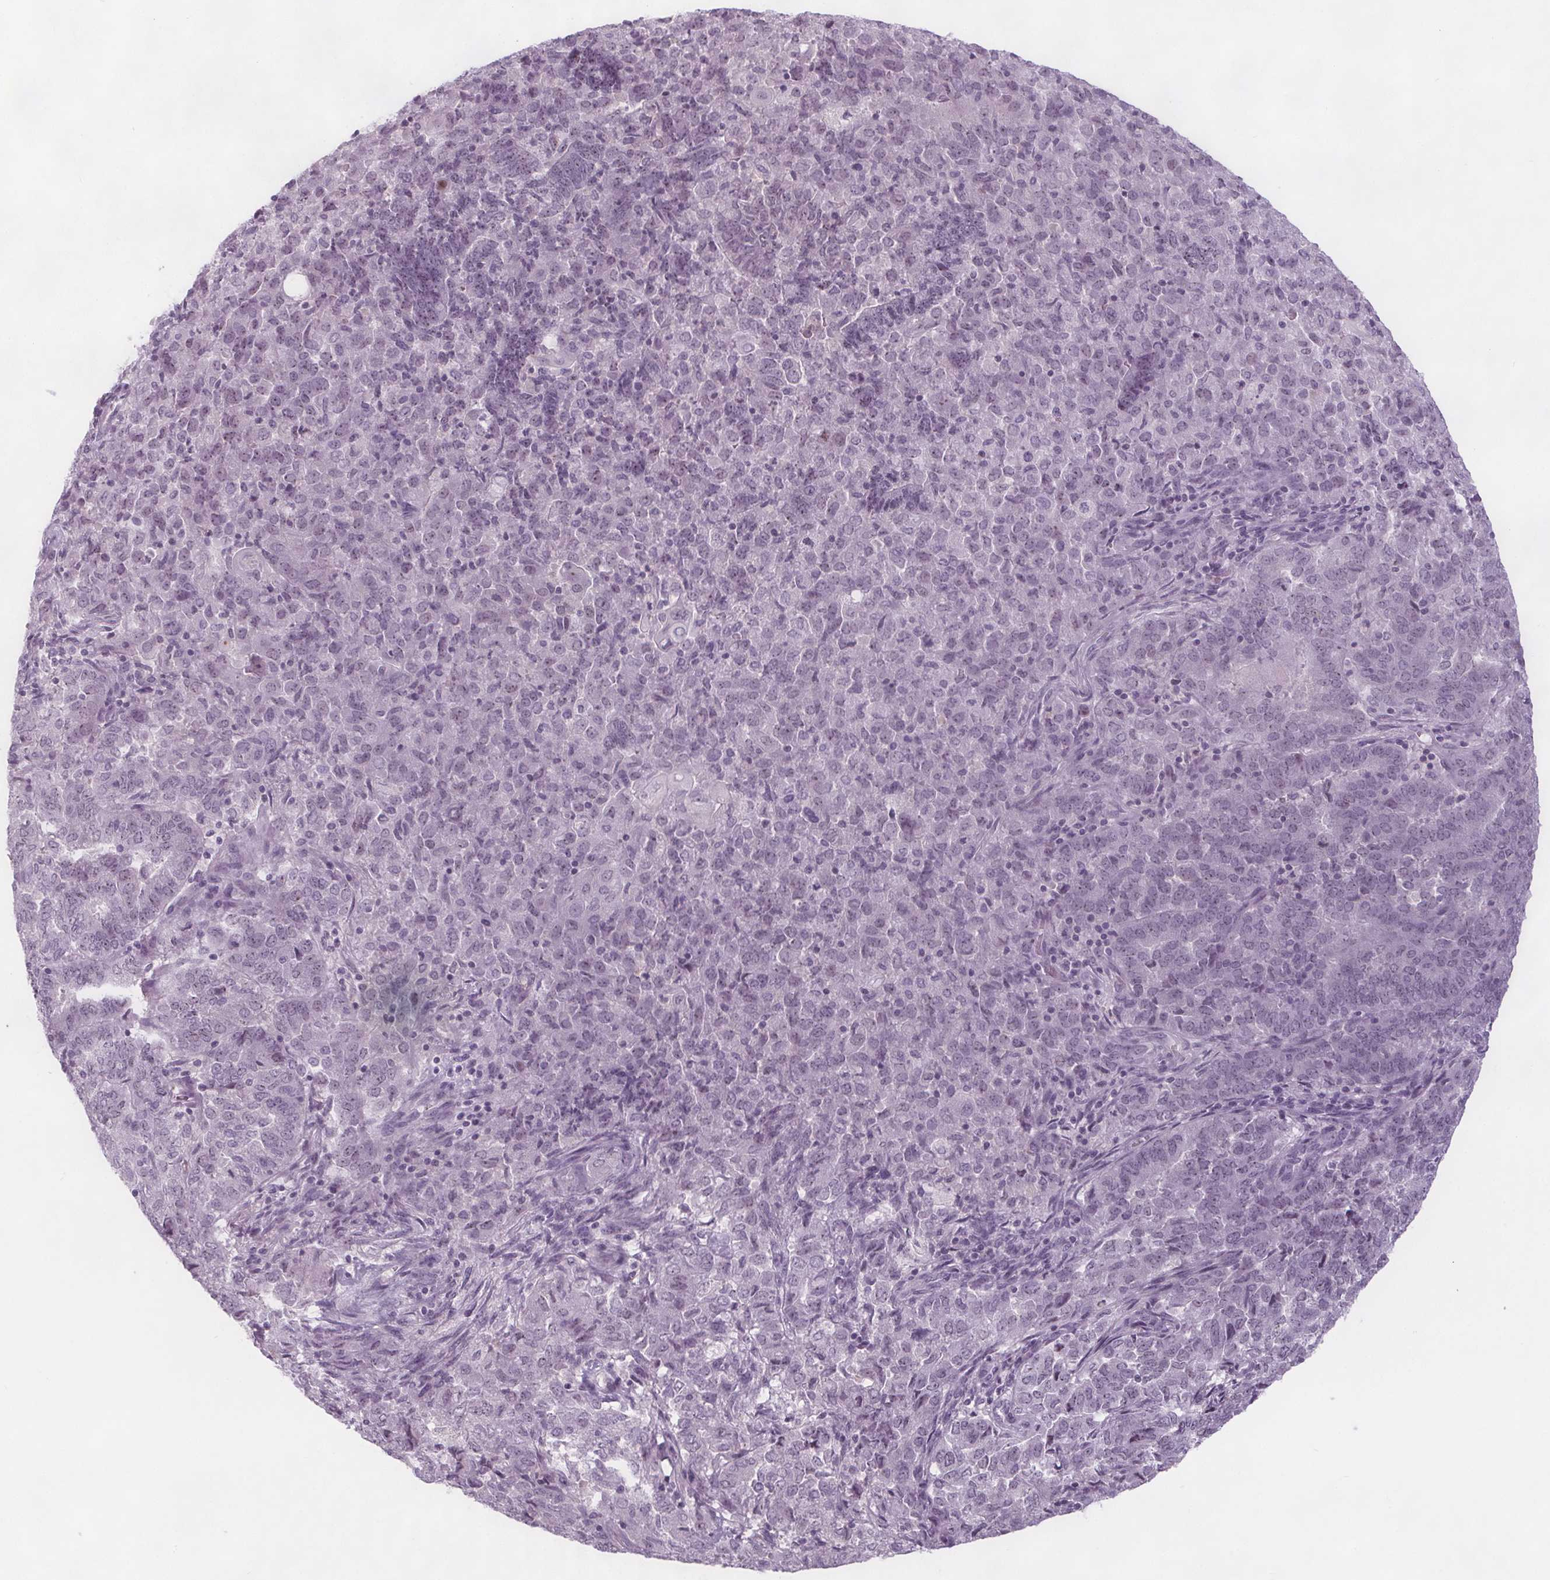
{"staining": {"intensity": "negative", "quantity": "none", "location": "none"}, "tissue": "endometrial cancer", "cell_type": "Tumor cells", "image_type": "cancer", "snomed": [{"axis": "morphology", "description": "Adenocarcinoma, NOS"}, {"axis": "topography", "description": "Endometrium"}], "caption": "This is an immunohistochemistry (IHC) image of human endometrial cancer (adenocarcinoma). There is no expression in tumor cells.", "gene": "NOLC1", "patient": {"sex": "female", "age": 72}}